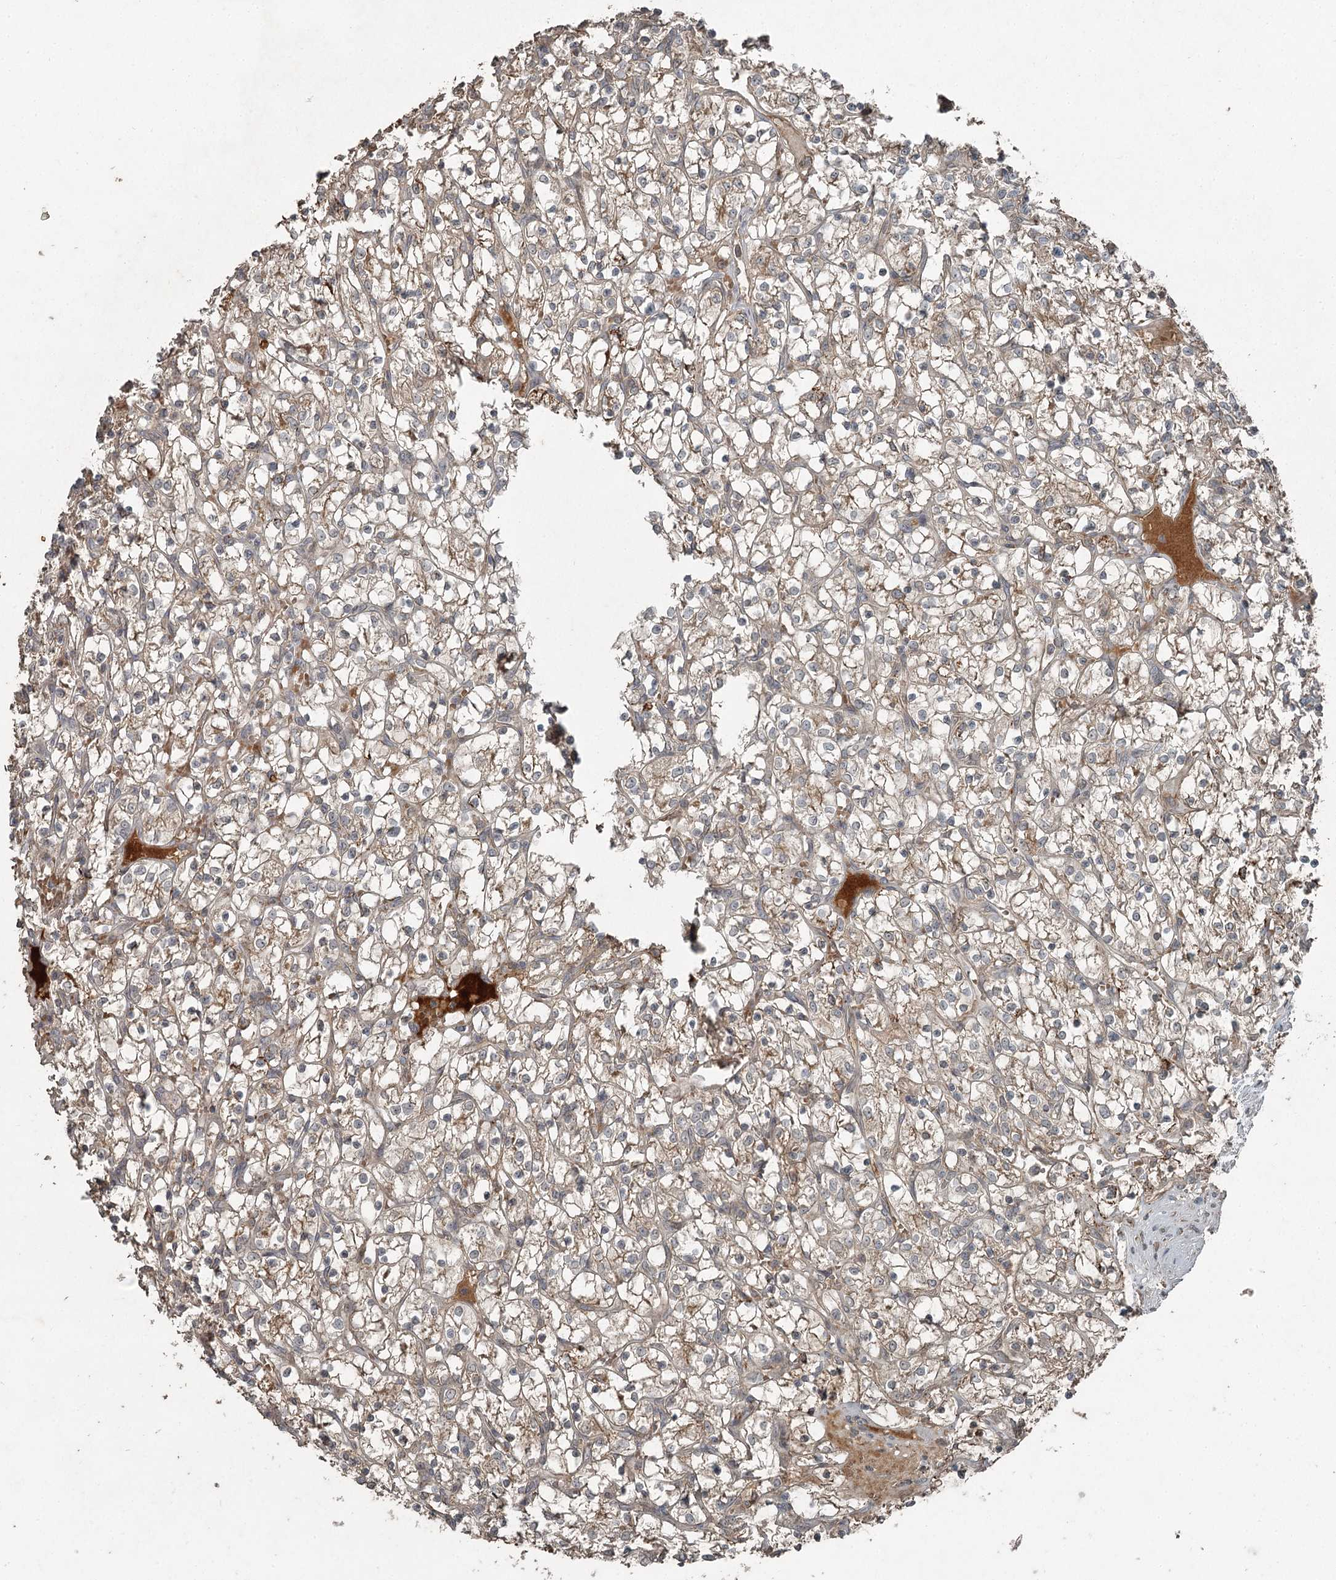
{"staining": {"intensity": "weak", "quantity": "<25%", "location": "cytoplasmic/membranous"}, "tissue": "renal cancer", "cell_type": "Tumor cells", "image_type": "cancer", "snomed": [{"axis": "morphology", "description": "Adenocarcinoma, NOS"}, {"axis": "topography", "description": "Kidney"}], "caption": "This is a micrograph of IHC staining of renal adenocarcinoma, which shows no positivity in tumor cells.", "gene": "SLC39A8", "patient": {"sex": "female", "age": 69}}